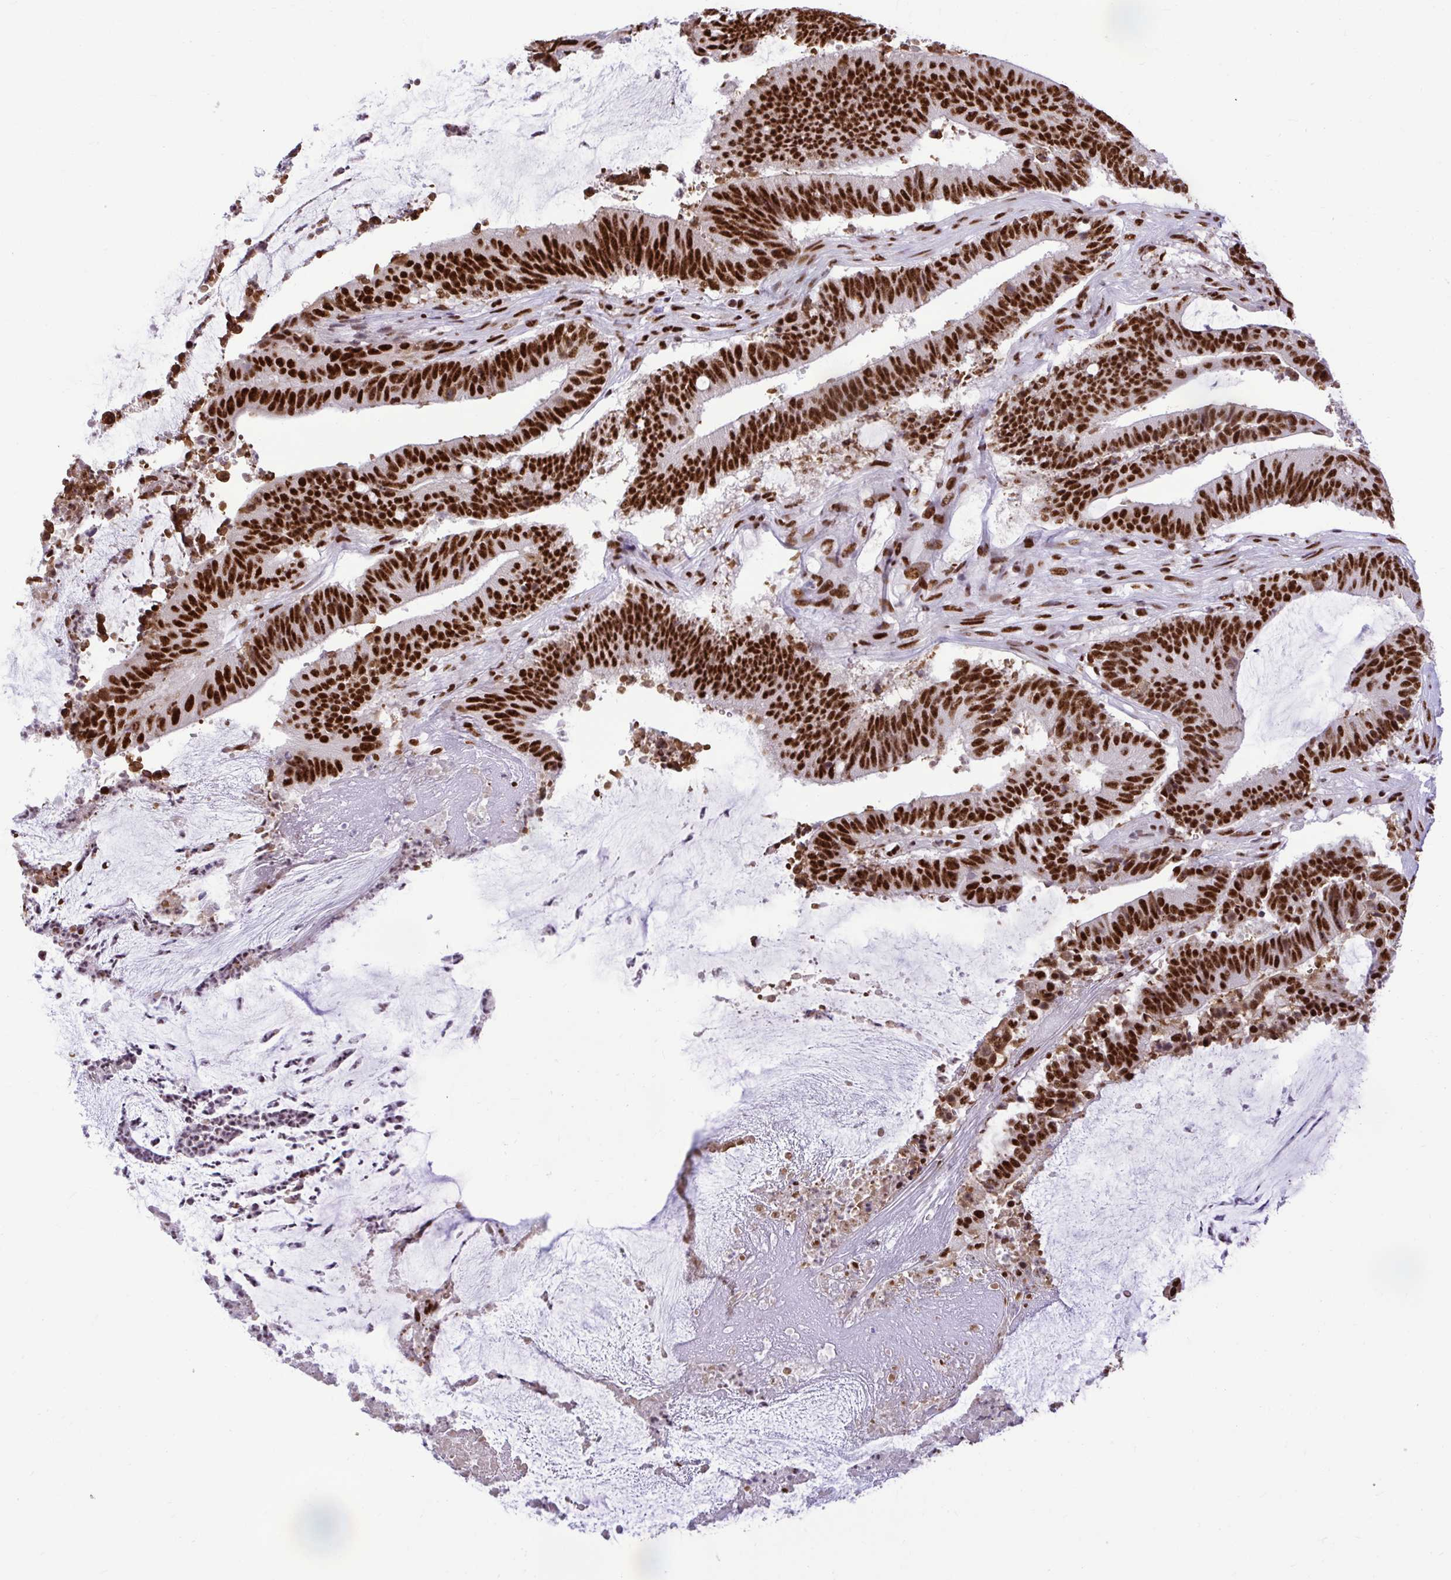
{"staining": {"intensity": "strong", "quantity": ">75%", "location": "nuclear"}, "tissue": "colorectal cancer", "cell_type": "Tumor cells", "image_type": "cancer", "snomed": [{"axis": "morphology", "description": "Adenocarcinoma, NOS"}, {"axis": "topography", "description": "Colon"}], "caption": "High-power microscopy captured an immunohistochemistry photomicrograph of colorectal cancer, revealing strong nuclear expression in approximately >75% of tumor cells. (IHC, brightfield microscopy, high magnification).", "gene": "PRPF19", "patient": {"sex": "female", "age": 43}}